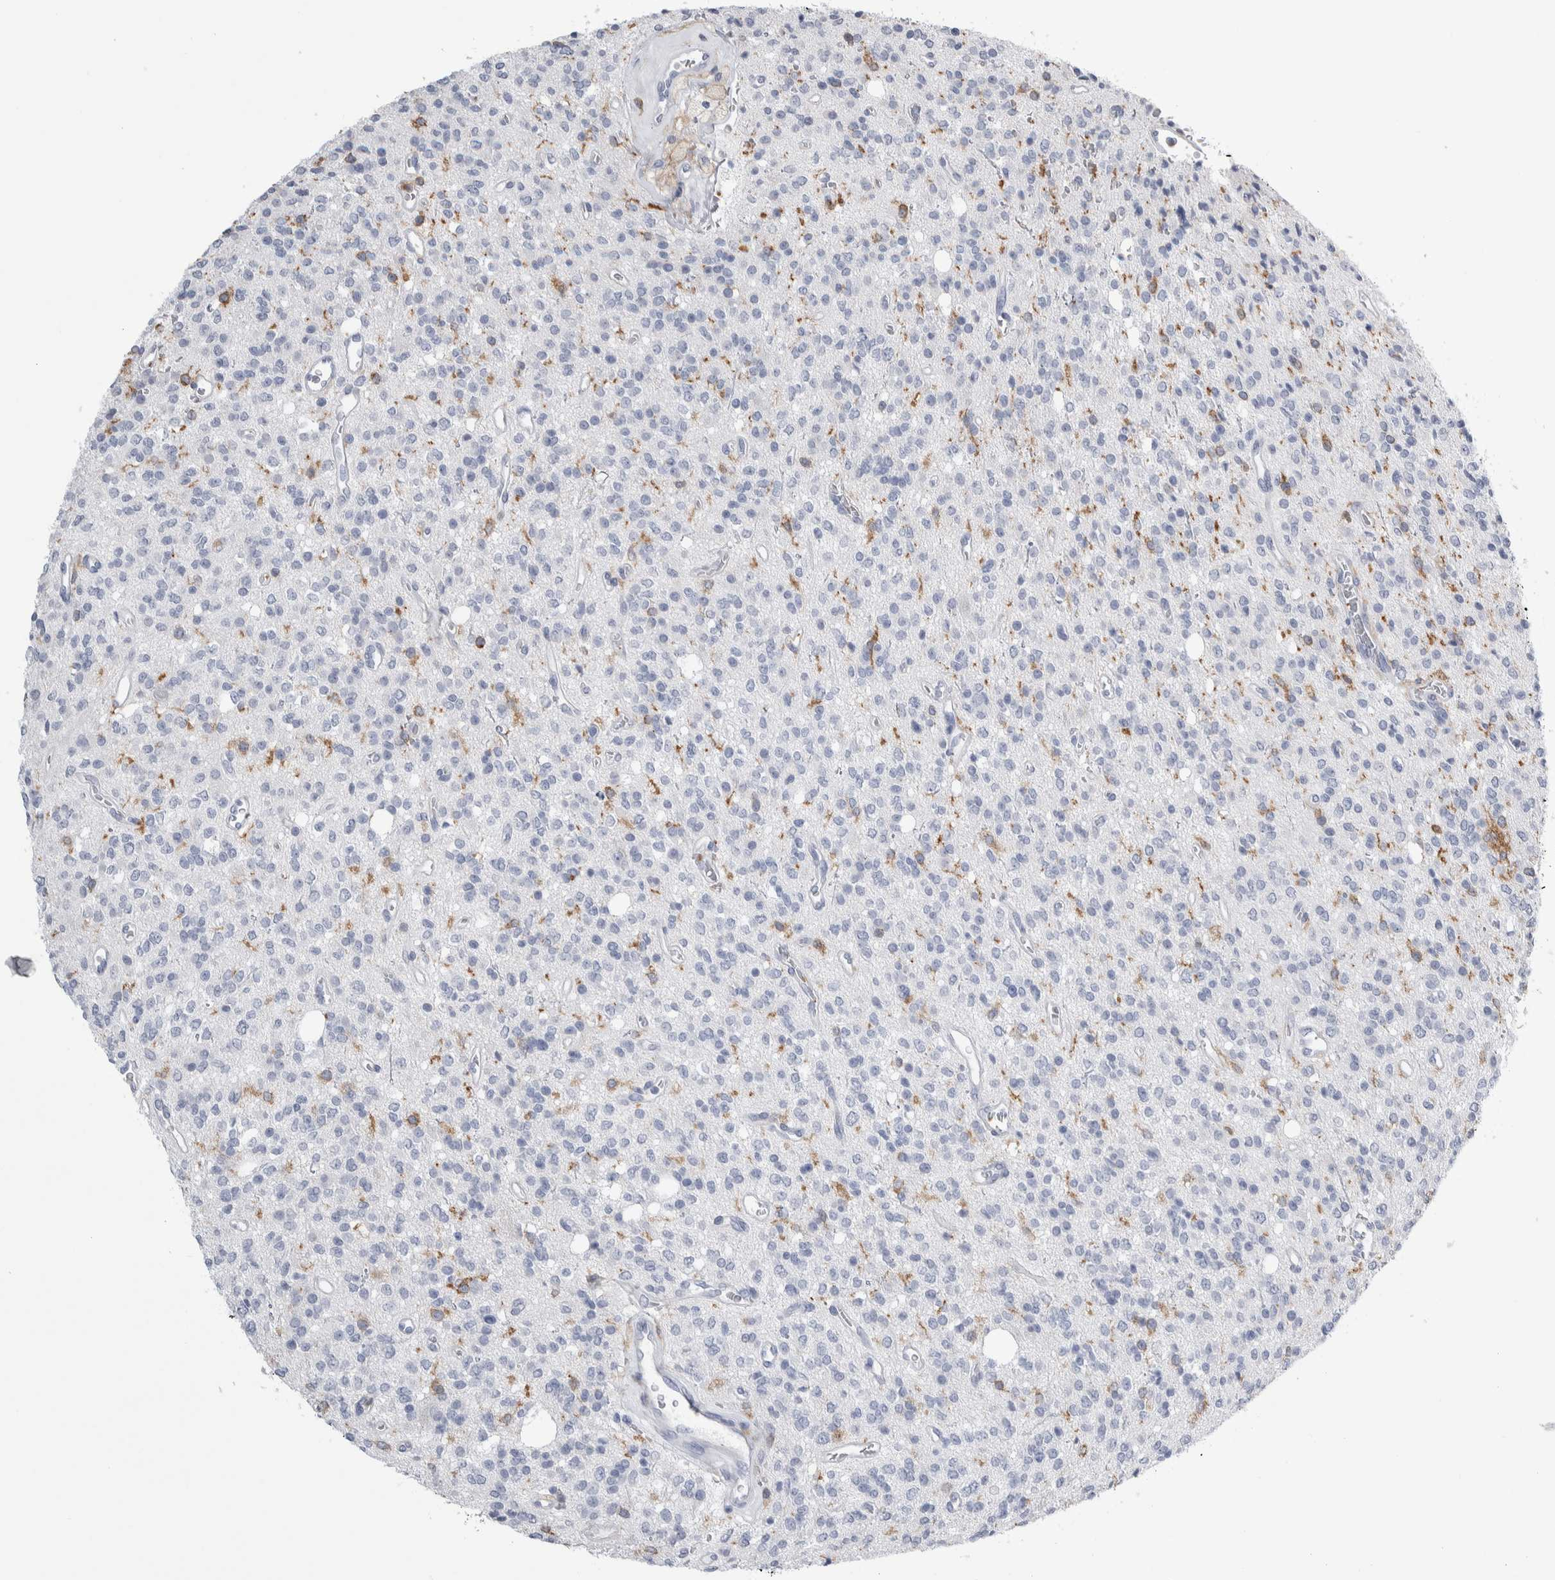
{"staining": {"intensity": "negative", "quantity": "none", "location": "none"}, "tissue": "glioma", "cell_type": "Tumor cells", "image_type": "cancer", "snomed": [{"axis": "morphology", "description": "Glioma, malignant, High grade"}, {"axis": "topography", "description": "Brain"}], "caption": "Malignant glioma (high-grade) stained for a protein using immunohistochemistry (IHC) displays no staining tumor cells.", "gene": "SKAP2", "patient": {"sex": "male", "age": 34}}